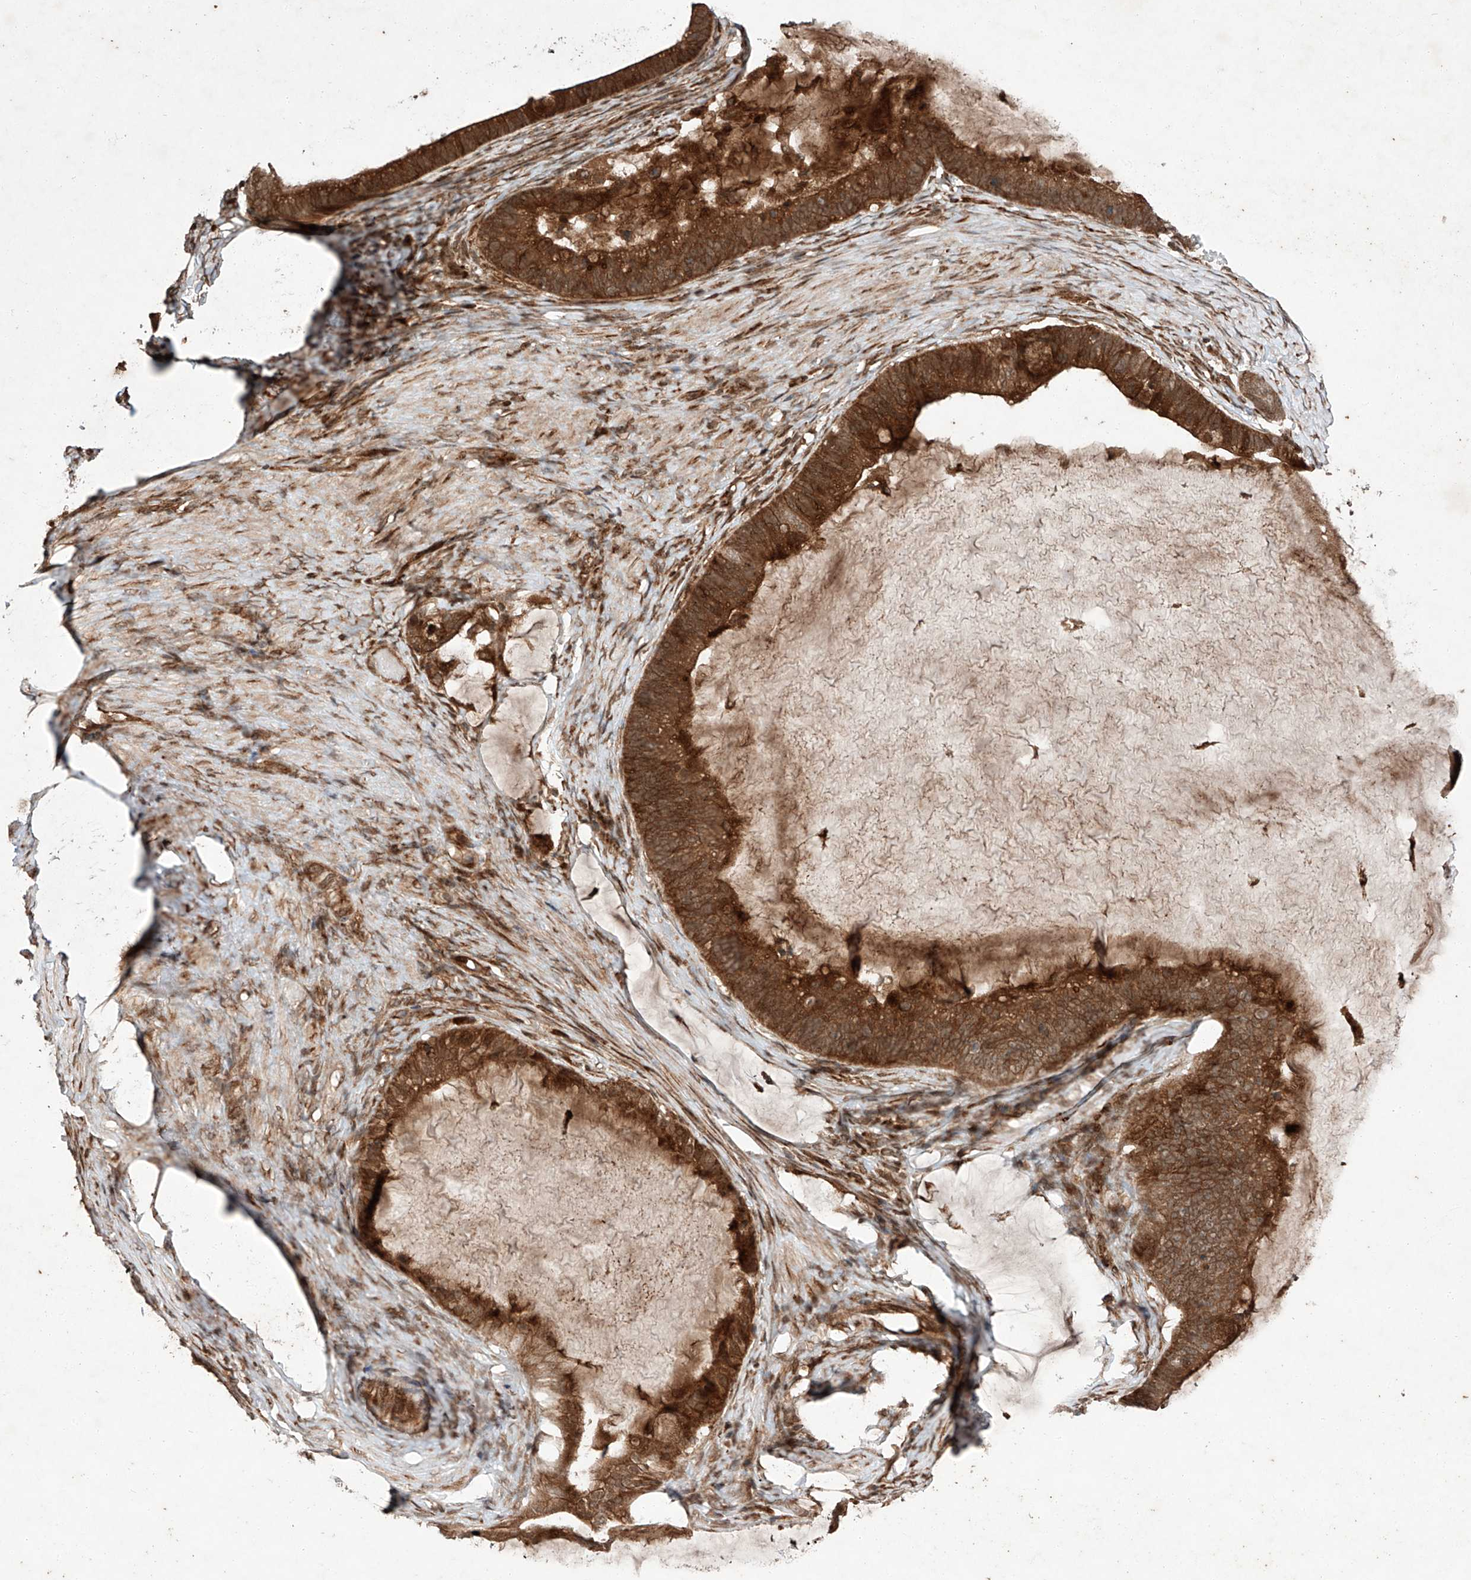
{"staining": {"intensity": "strong", "quantity": ">75%", "location": "cytoplasmic/membranous"}, "tissue": "ovarian cancer", "cell_type": "Tumor cells", "image_type": "cancer", "snomed": [{"axis": "morphology", "description": "Cystadenocarcinoma, mucinous, NOS"}, {"axis": "topography", "description": "Ovary"}], "caption": "The immunohistochemical stain shows strong cytoplasmic/membranous staining in tumor cells of ovarian cancer tissue. The staining was performed using DAB (3,3'-diaminobenzidine) to visualize the protein expression in brown, while the nuclei were stained in blue with hematoxylin (Magnification: 20x).", "gene": "ZFP28", "patient": {"sex": "female", "age": 61}}